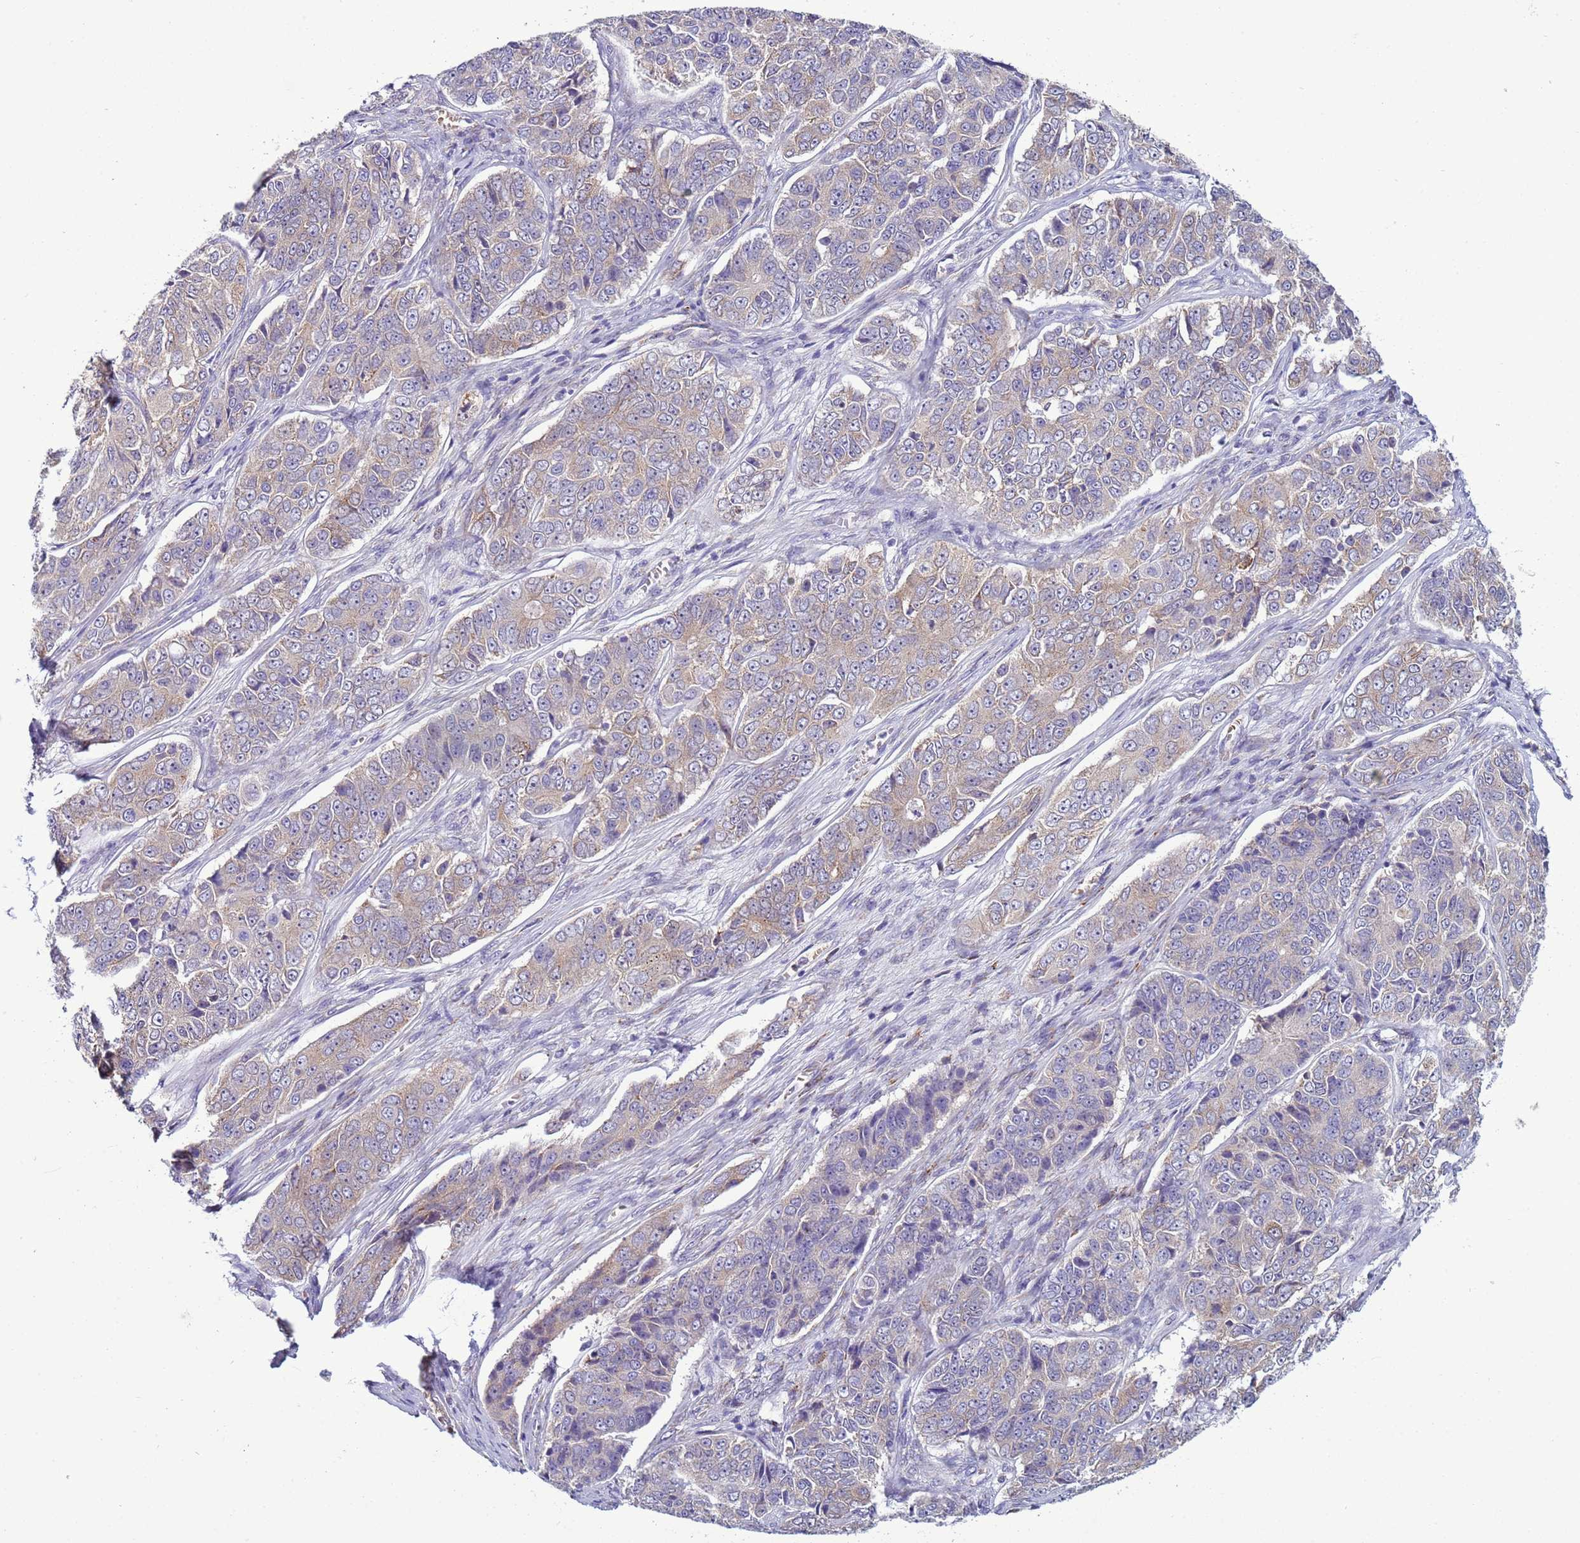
{"staining": {"intensity": "weak", "quantity": "25%-75%", "location": "cytoplasmic/membranous"}, "tissue": "ovarian cancer", "cell_type": "Tumor cells", "image_type": "cancer", "snomed": [{"axis": "morphology", "description": "Carcinoma, endometroid"}, {"axis": "topography", "description": "Ovary"}], "caption": "A low amount of weak cytoplasmic/membranous positivity is appreciated in about 25%-75% of tumor cells in ovarian endometroid carcinoma tissue. The staining was performed using DAB, with brown indicating positive protein expression. Nuclei are stained blue with hematoxylin.", "gene": "ABHD17B", "patient": {"sex": "female", "age": 51}}